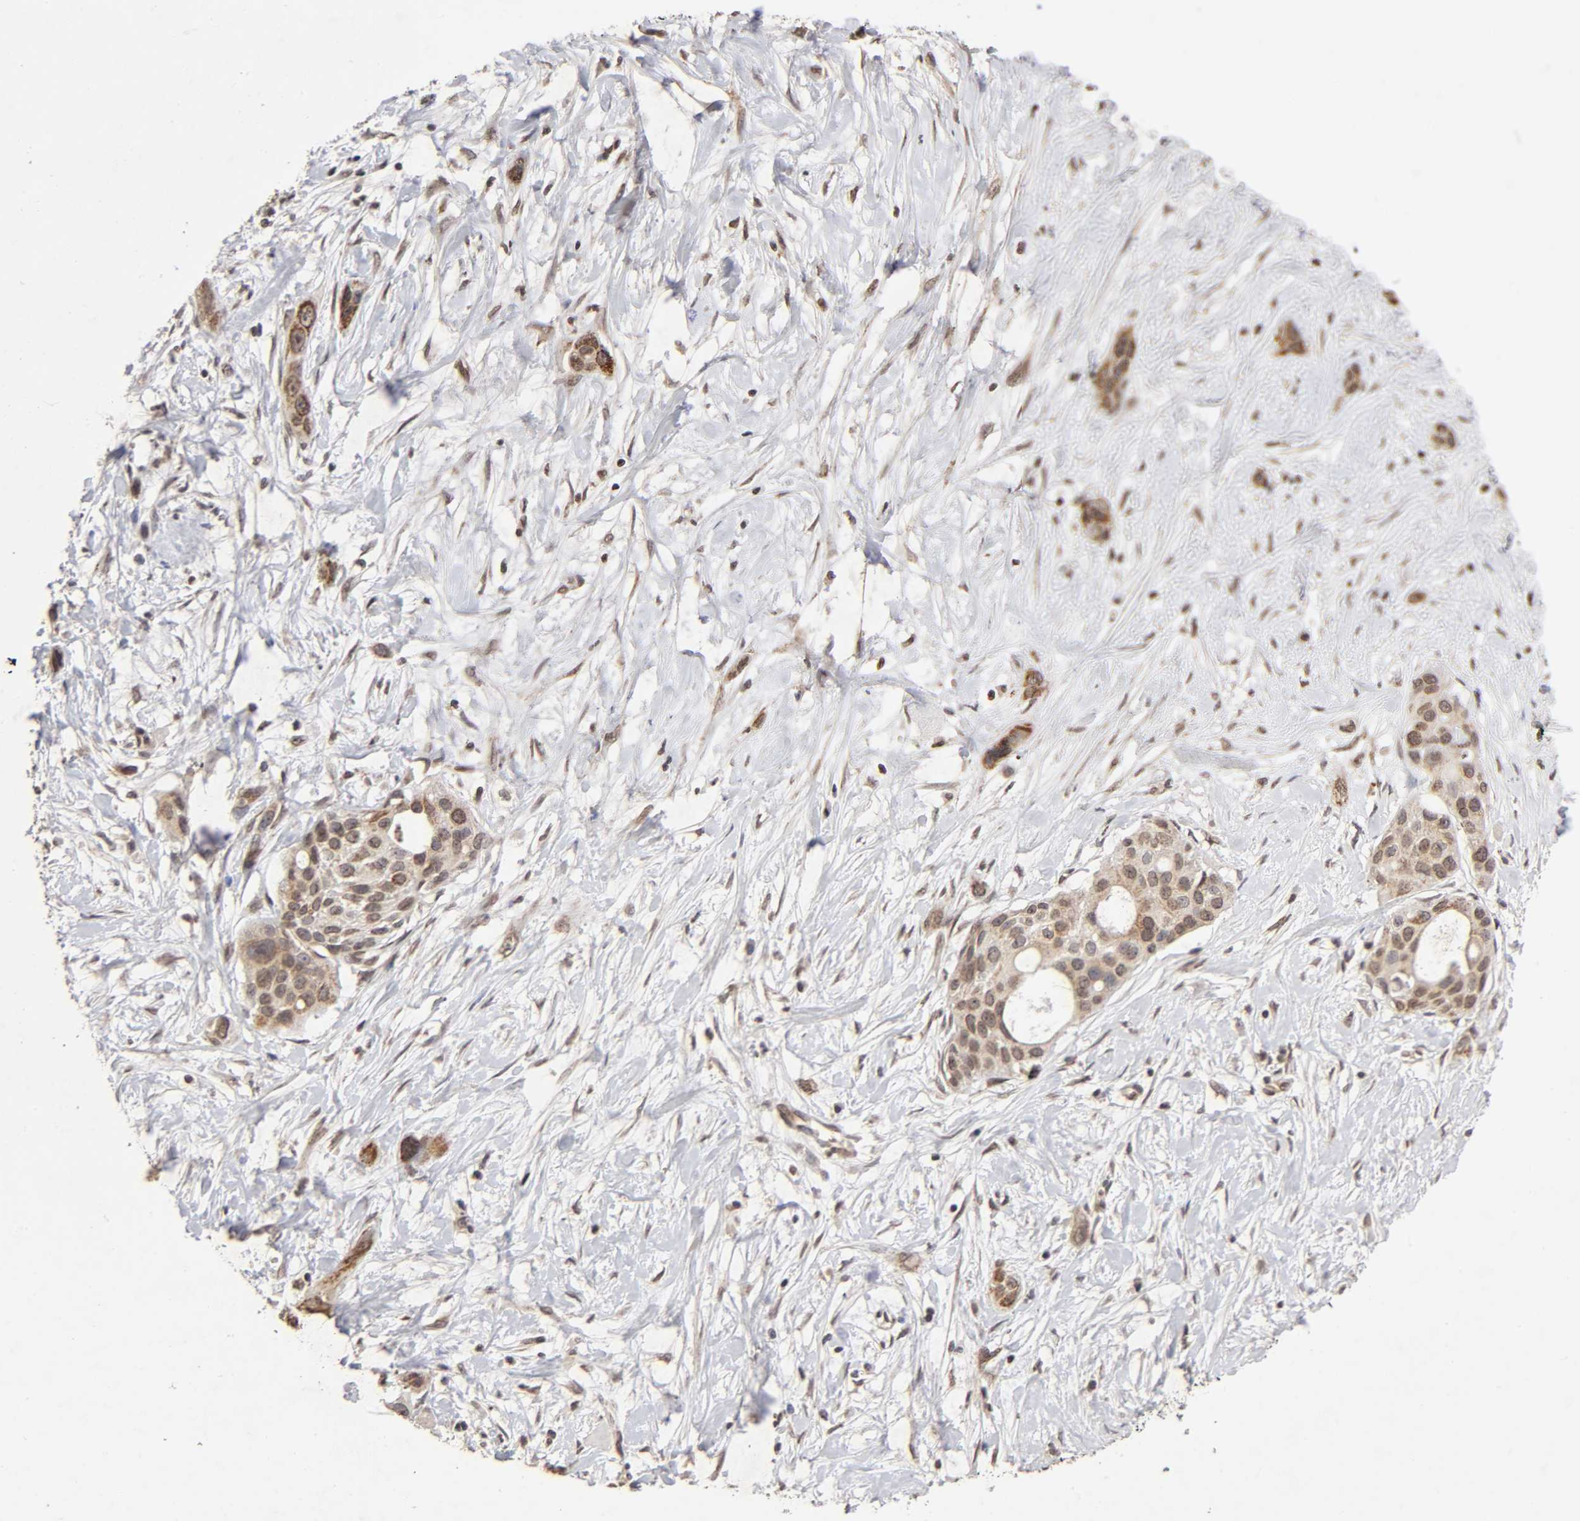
{"staining": {"intensity": "moderate", "quantity": ">75%", "location": "cytoplasmic/membranous"}, "tissue": "pancreatic cancer", "cell_type": "Tumor cells", "image_type": "cancer", "snomed": [{"axis": "morphology", "description": "Adenocarcinoma, NOS"}, {"axis": "topography", "description": "Pancreas"}], "caption": "A photomicrograph of human pancreatic cancer stained for a protein exhibits moderate cytoplasmic/membranous brown staining in tumor cells.", "gene": "MLLT6", "patient": {"sex": "female", "age": 60}}